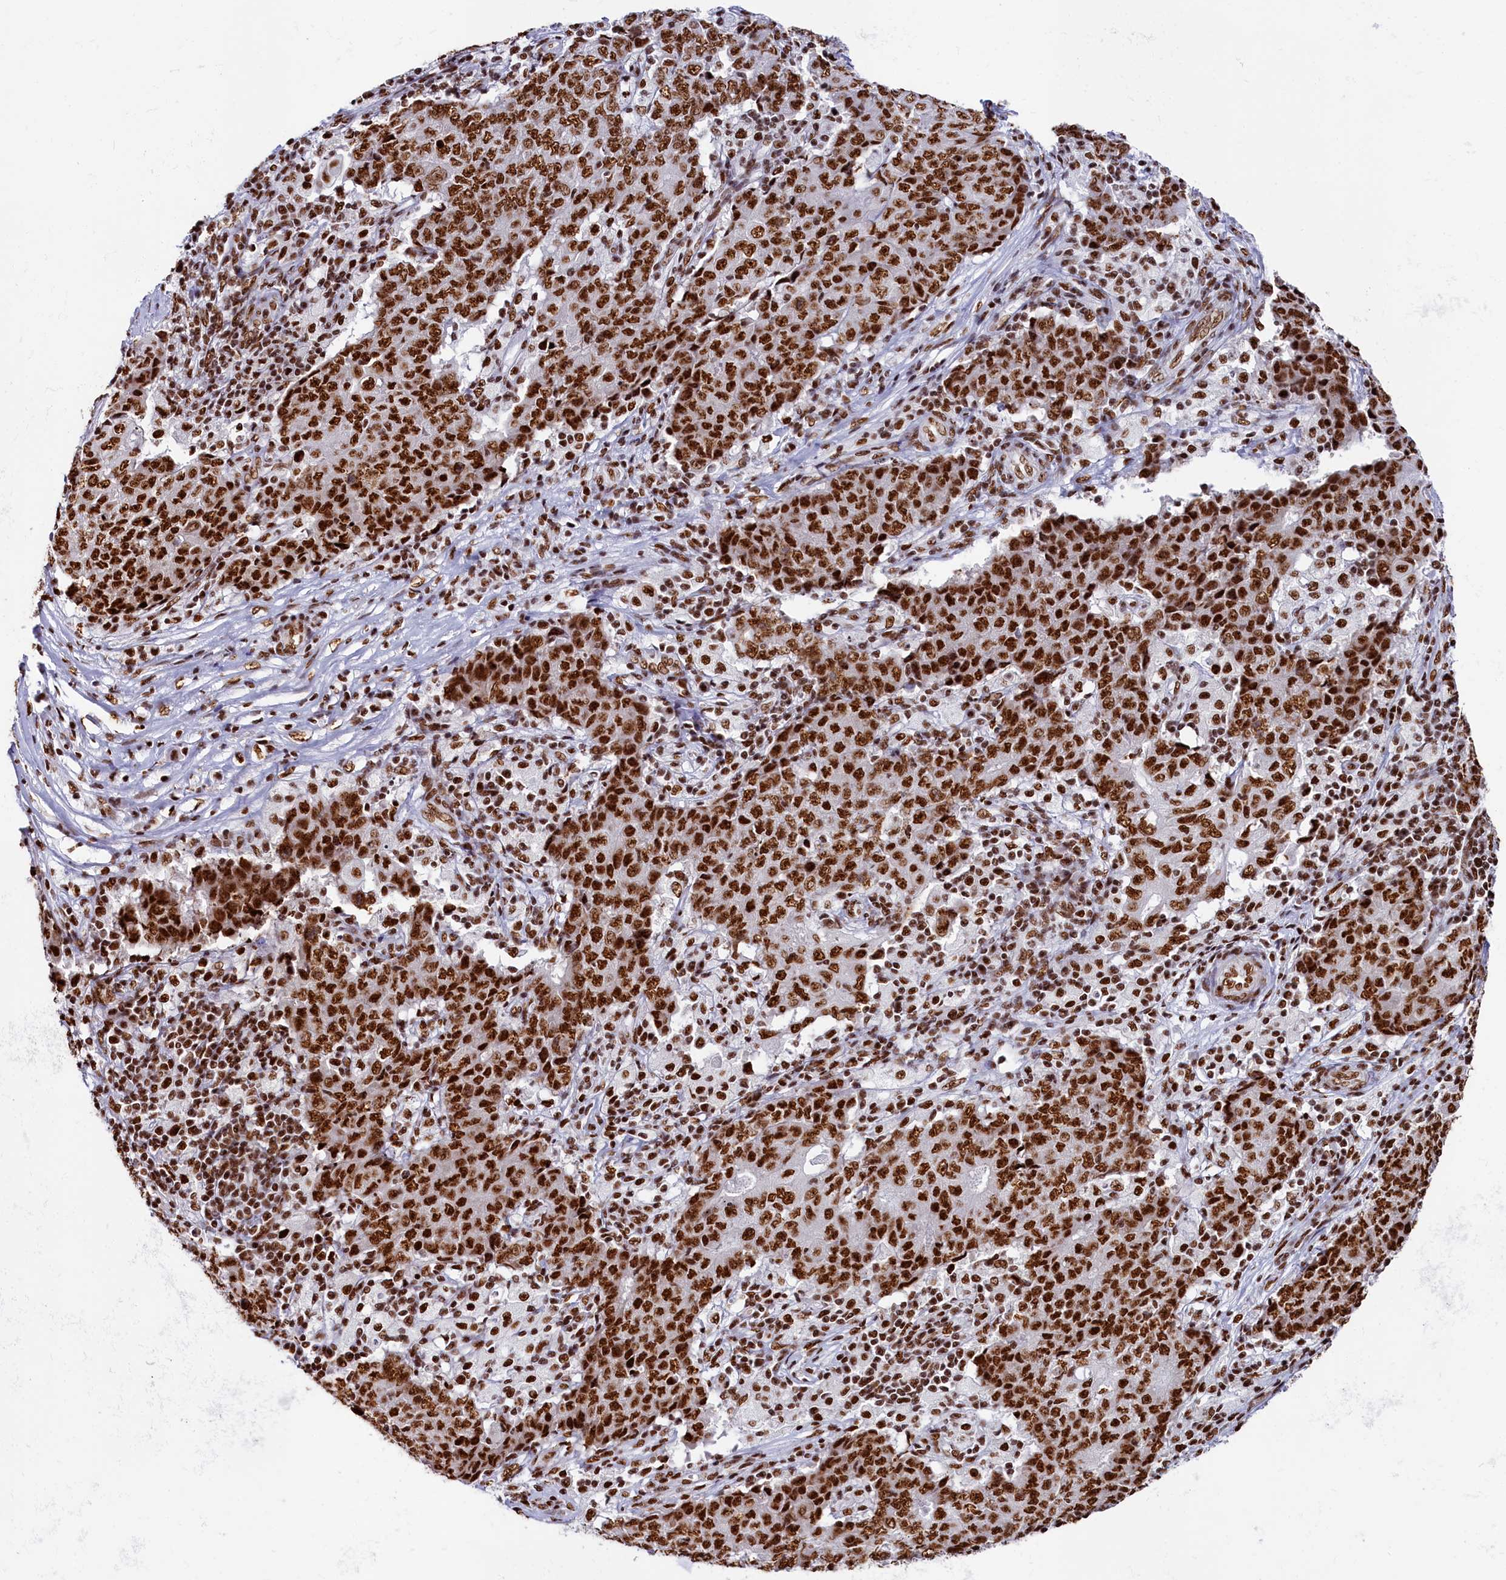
{"staining": {"intensity": "strong", "quantity": ">75%", "location": "nuclear"}, "tissue": "ovarian cancer", "cell_type": "Tumor cells", "image_type": "cancer", "snomed": [{"axis": "morphology", "description": "Carcinoma, endometroid"}, {"axis": "topography", "description": "Ovary"}], "caption": "Human ovarian cancer (endometroid carcinoma) stained for a protein (brown) reveals strong nuclear positive positivity in approximately >75% of tumor cells.", "gene": "SNRNP70", "patient": {"sex": "female", "age": 42}}